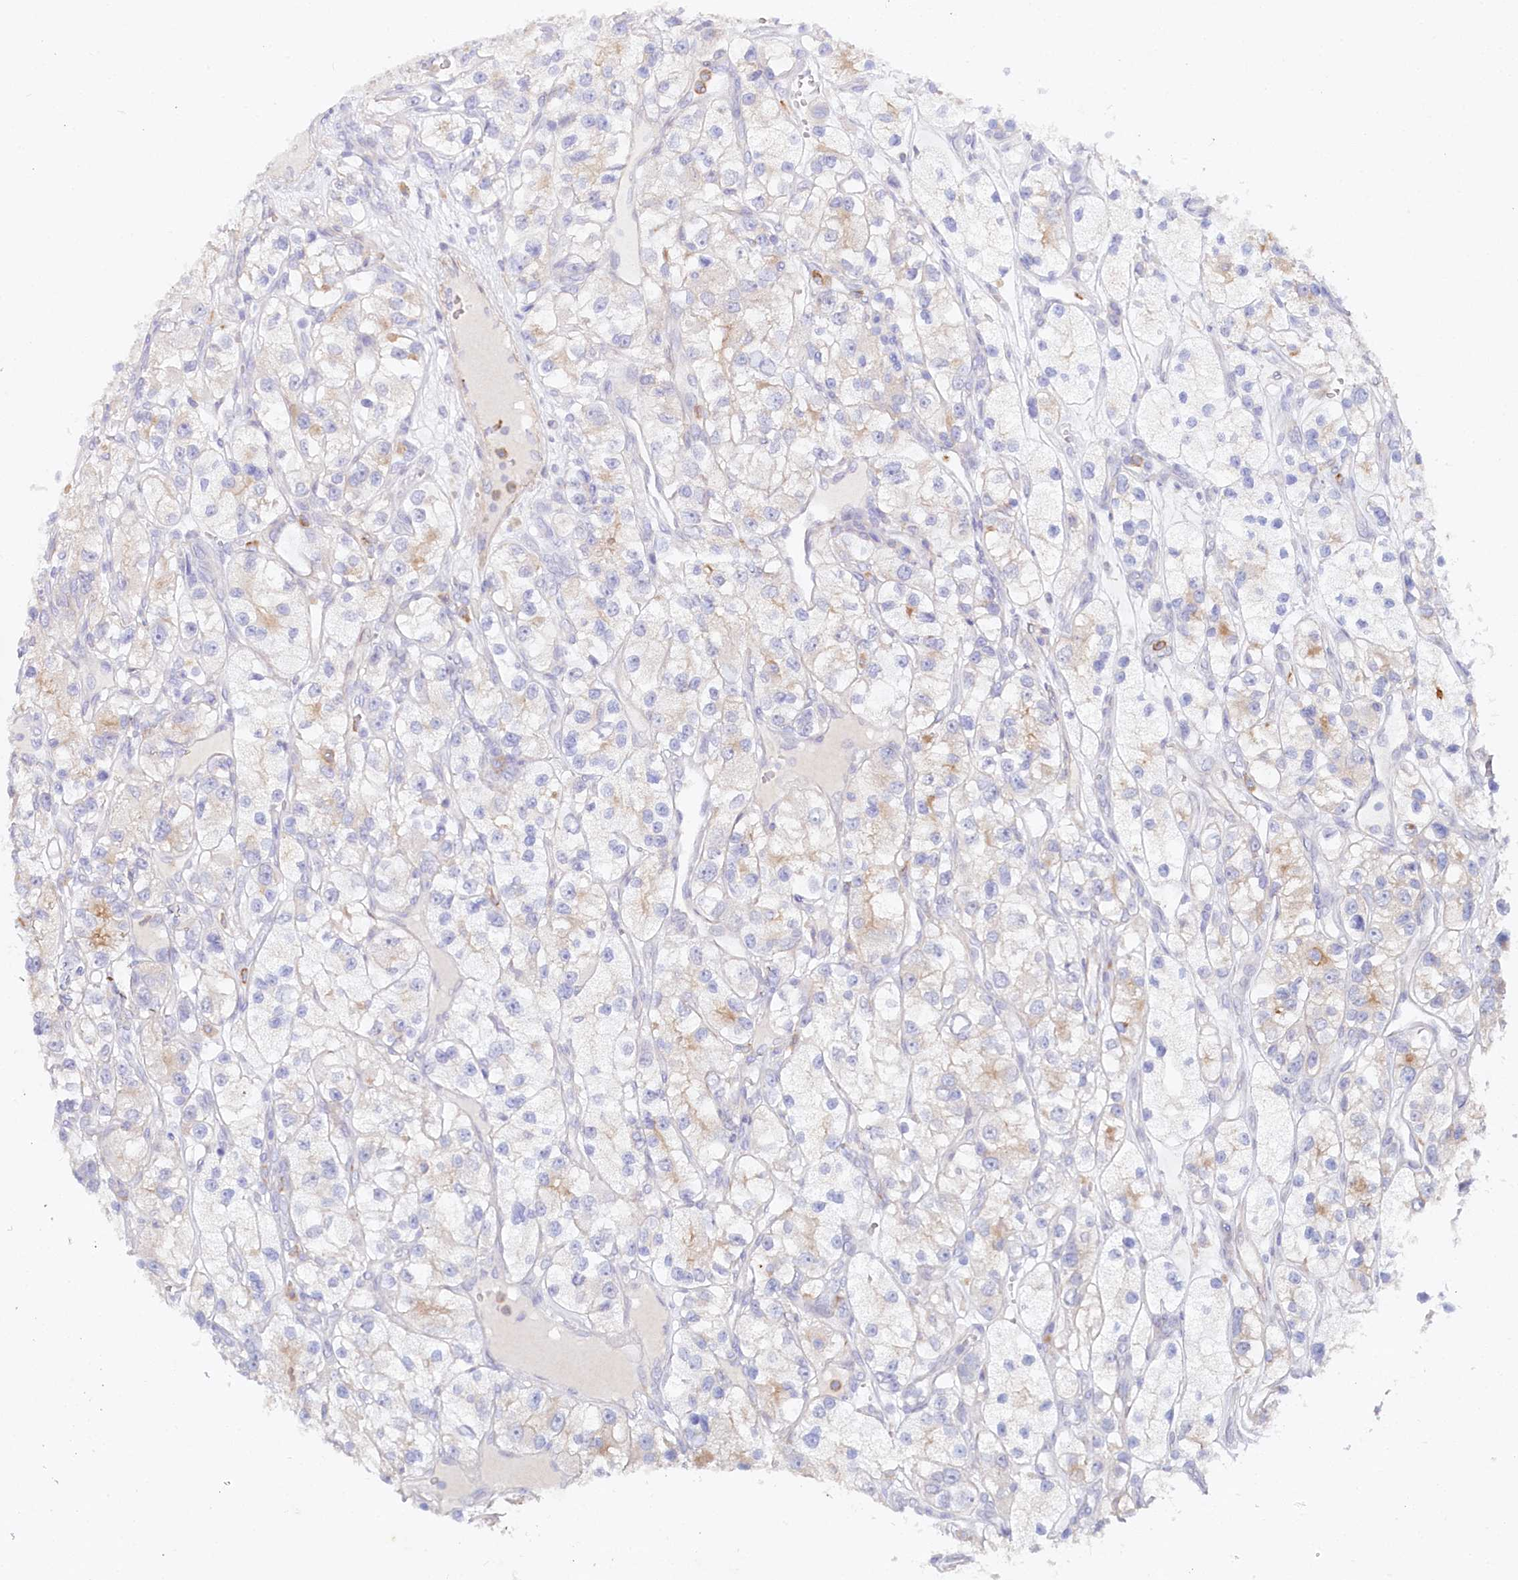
{"staining": {"intensity": "weak", "quantity": "<25%", "location": "cytoplasmic/membranous"}, "tissue": "renal cancer", "cell_type": "Tumor cells", "image_type": "cancer", "snomed": [{"axis": "morphology", "description": "Adenocarcinoma, NOS"}, {"axis": "topography", "description": "Kidney"}], "caption": "A high-resolution micrograph shows immunohistochemistry (IHC) staining of renal adenocarcinoma, which shows no significant positivity in tumor cells.", "gene": "ALDH3B1", "patient": {"sex": "female", "age": 57}}